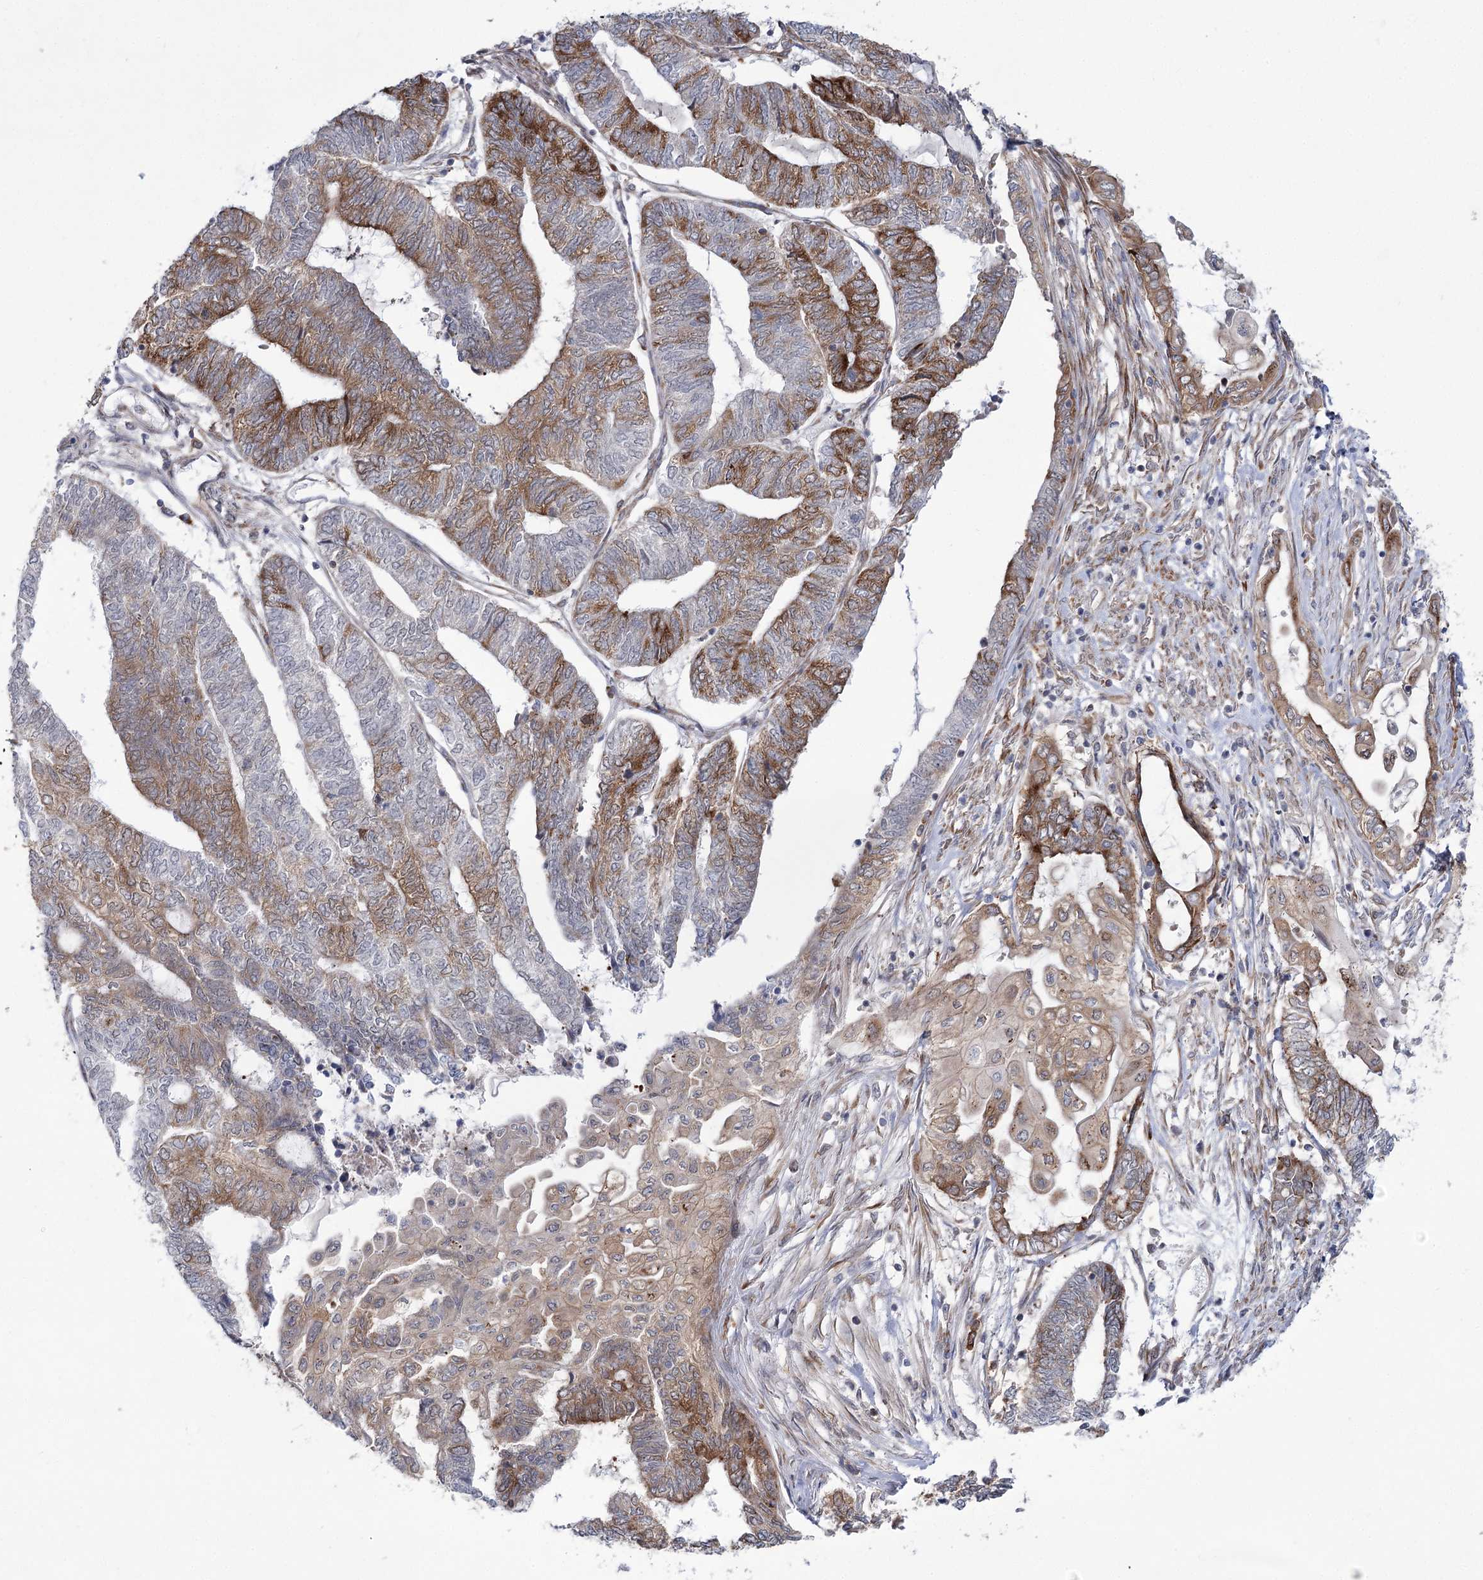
{"staining": {"intensity": "strong", "quantity": "<25%", "location": "cytoplasmic/membranous"}, "tissue": "endometrial cancer", "cell_type": "Tumor cells", "image_type": "cancer", "snomed": [{"axis": "morphology", "description": "Adenocarcinoma, NOS"}, {"axis": "topography", "description": "Uterus"}, {"axis": "topography", "description": "Endometrium"}], "caption": "About <25% of tumor cells in human endometrial cancer reveal strong cytoplasmic/membranous protein staining as visualized by brown immunohistochemical staining.", "gene": "VWA2", "patient": {"sex": "female", "age": 70}}